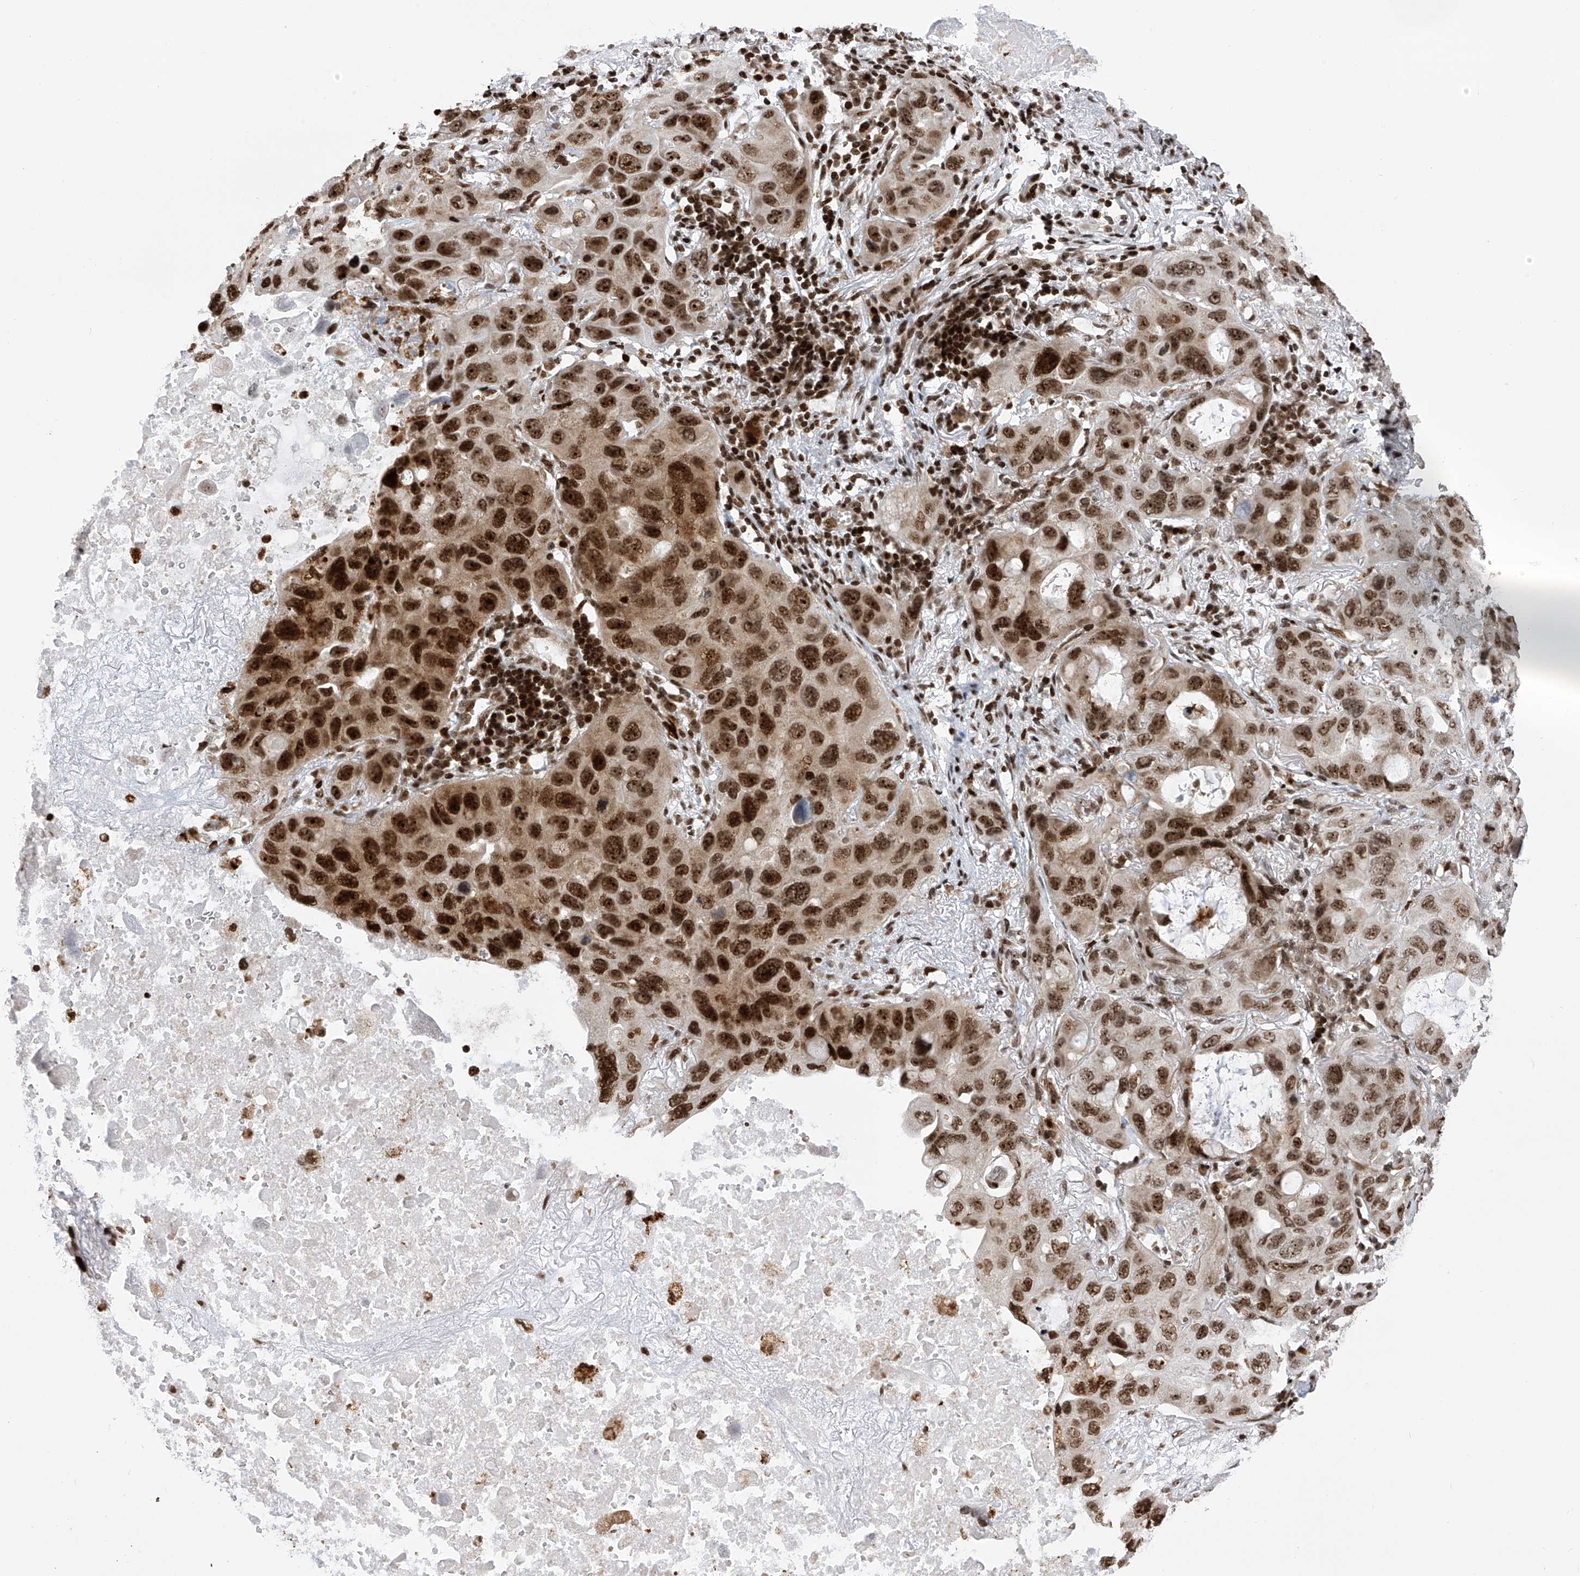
{"staining": {"intensity": "strong", "quantity": ">75%", "location": "nuclear"}, "tissue": "lung cancer", "cell_type": "Tumor cells", "image_type": "cancer", "snomed": [{"axis": "morphology", "description": "Squamous cell carcinoma, NOS"}, {"axis": "topography", "description": "Lung"}], "caption": "The immunohistochemical stain highlights strong nuclear expression in tumor cells of lung cancer (squamous cell carcinoma) tissue. (Brightfield microscopy of DAB IHC at high magnification).", "gene": "PAK1IP1", "patient": {"sex": "female", "age": 73}}